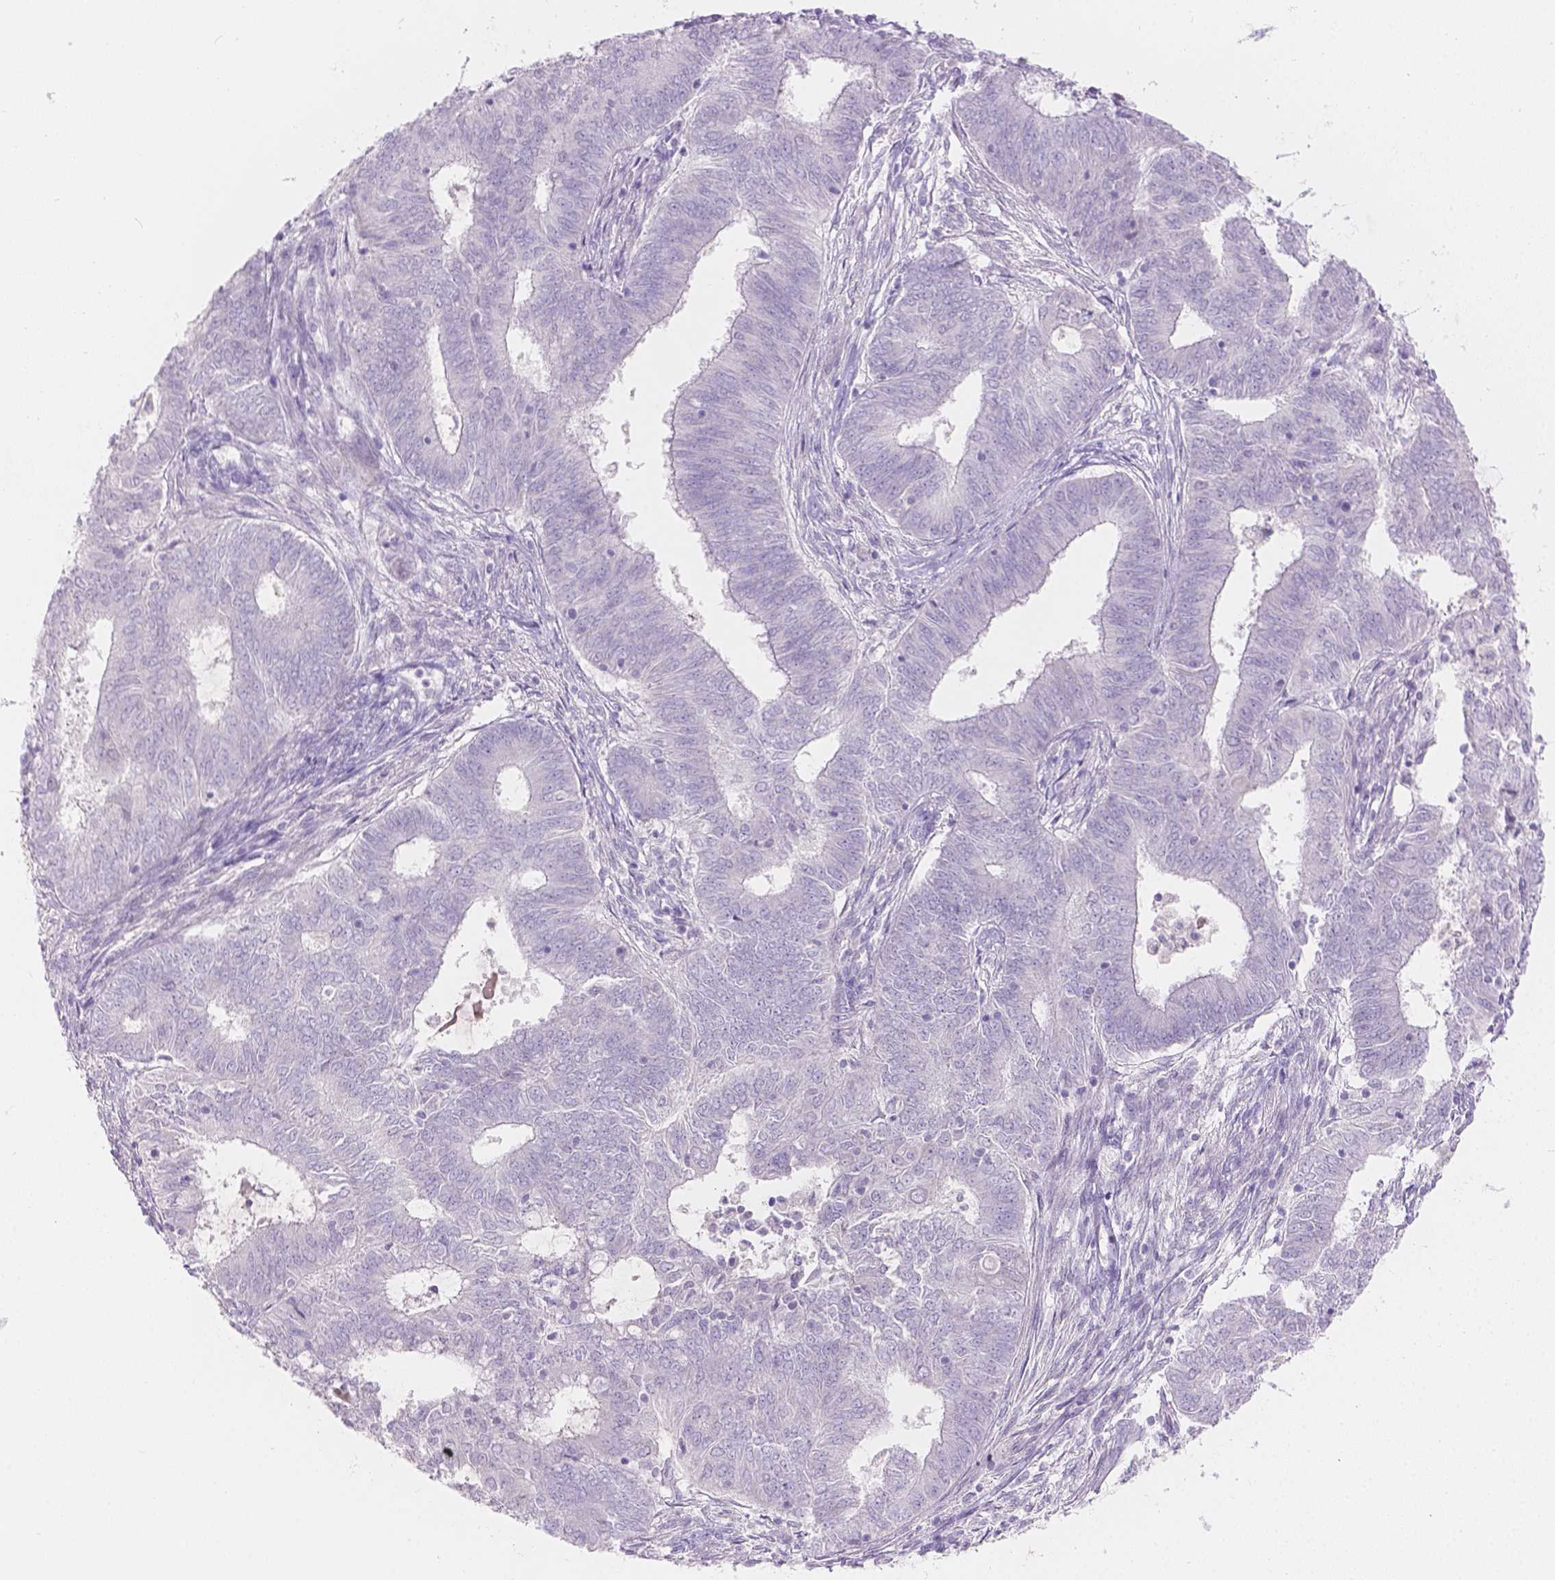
{"staining": {"intensity": "negative", "quantity": "none", "location": "none"}, "tissue": "endometrial cancer", "cell_type": "Tumor cells", "image_type": "cancer", "snomed": [{"axis": "morphology", "description": "Adenocarcinoma, NOS"}, {"axis": "topography", "description": "Endometrium"}], "caption": "This photomicrograph is of endometrial cancer (adenocarcinoma) stained with immunohistochemistry to label a protein in brown with the nuclei are counter-stained blue. There is no positivity in tumor cells. Nuclei are stained in blue.", "gene": "HTN3", "patient": {"sex": "female", "age": 62}}